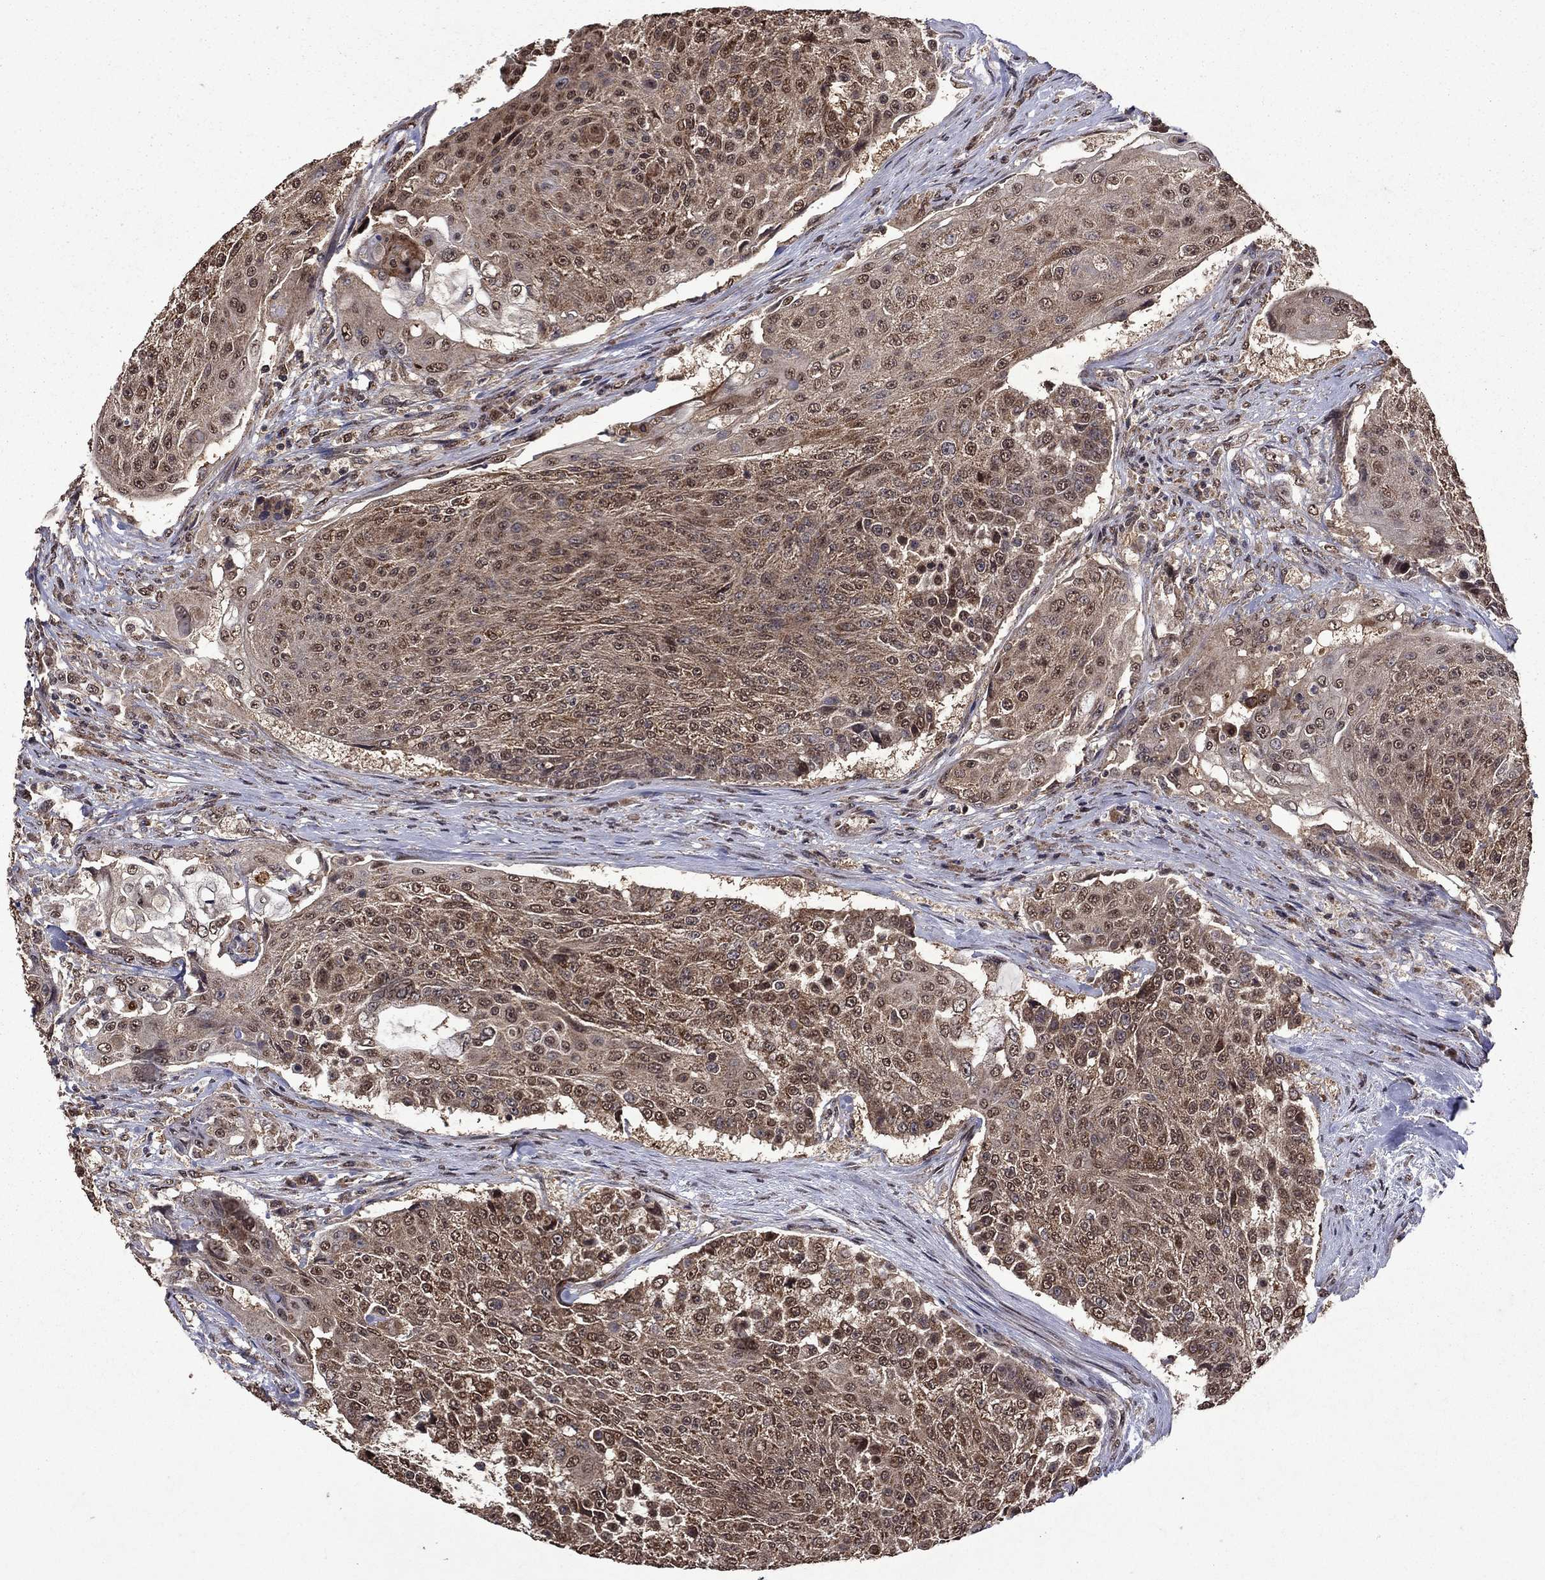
{"staining": {"intensity": "moderate", "quantity": ">75%", "location": "cytoplasmic/membranous"}, "tissue": "urothelial cancer", "cell_type": "Tumor cells", "image_type": "cancer", "snomed": [{"axis": "morphology", "description": "Urothelial carcinoma, High grade"}, {"axis": "topography", "description": "Urinary bladder"}], "caption": "Tumor cells demonstrate medium levels of moderate cytoplasmic/membranous staining in approximately >75% of cells in human urothelial cancer.", "gene": "ITM2B", "patient": {"sex": "female", "age": 63}}